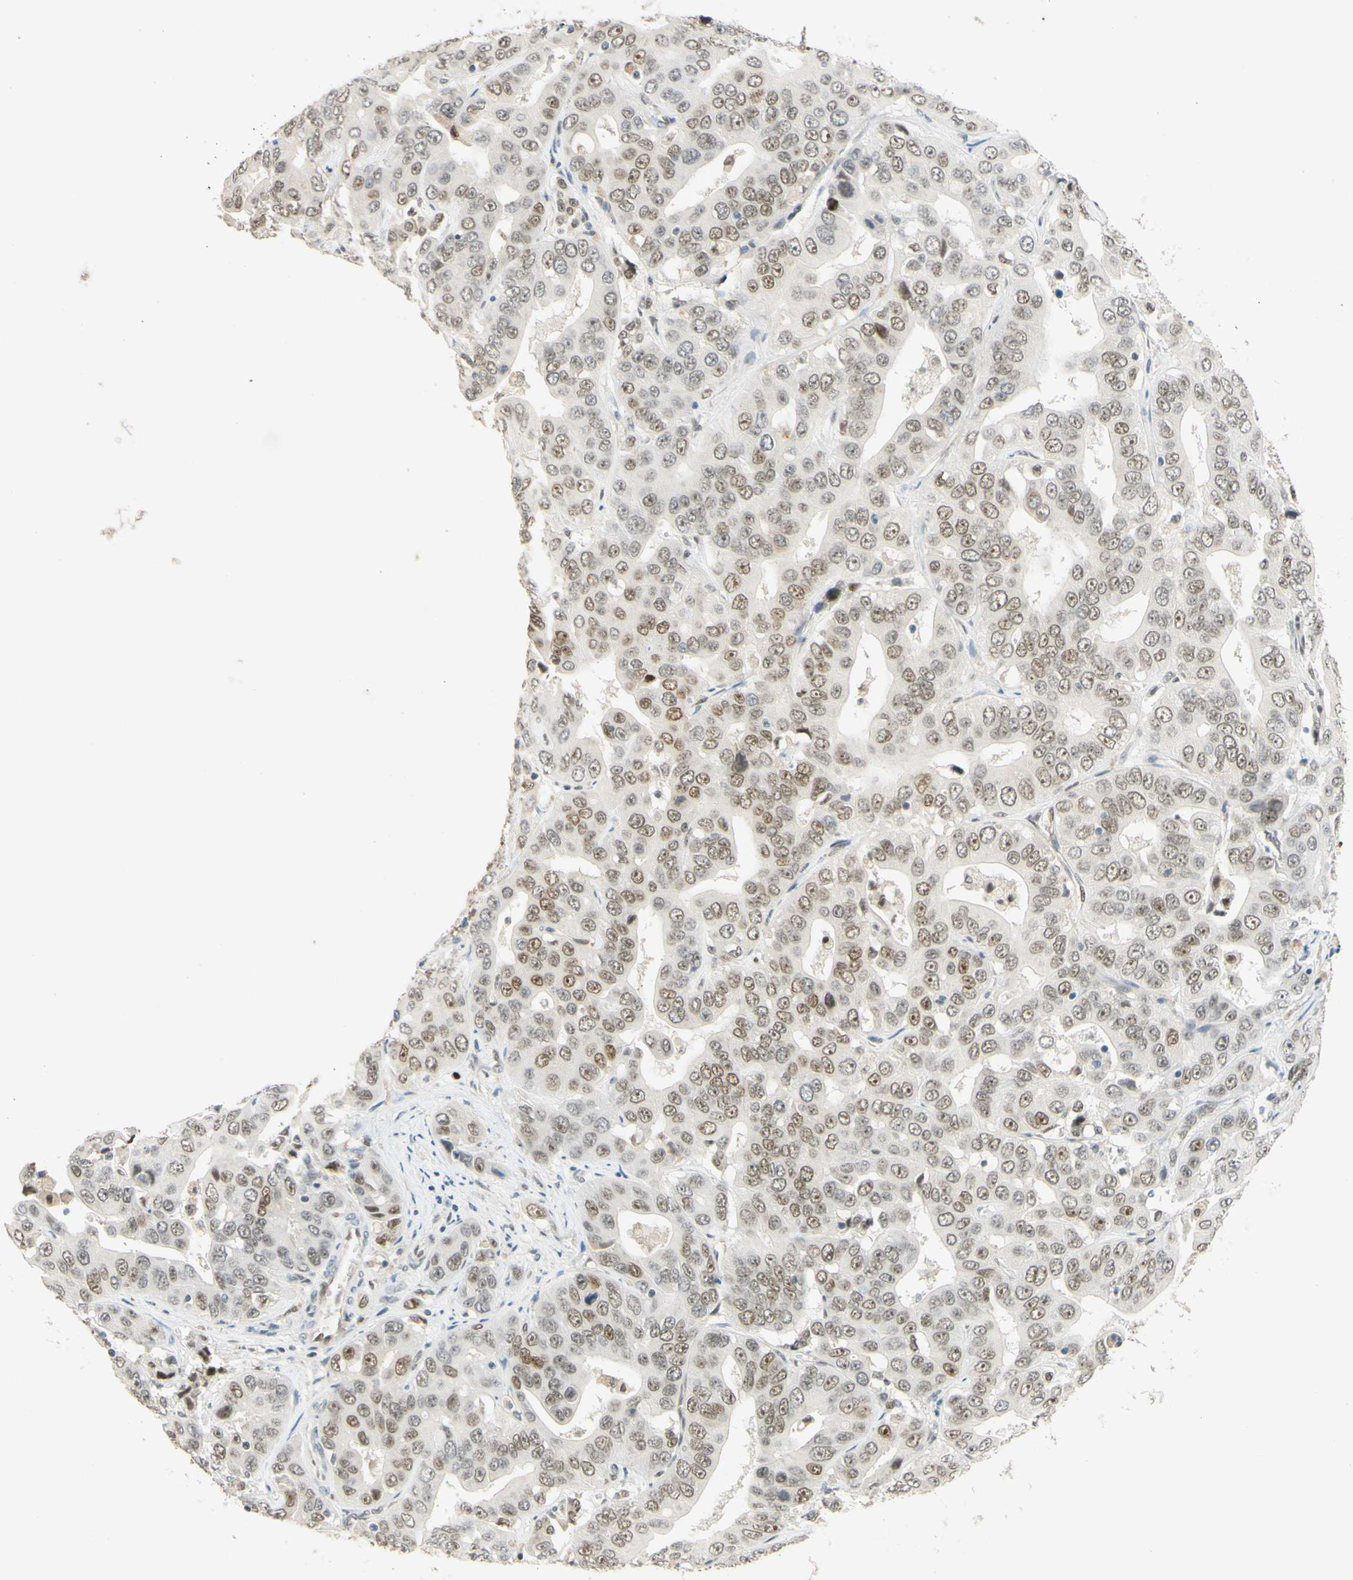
{"staining": {"intensity": "weak", "quantity": ">75%", "location": "nuclear"}, "tissue": "liver cancer", "cell_type": "Tumor cells", "image_type": "cancer", "snomed": [{"axis": "morphology", "description": "Cholangiocarcinoma"}, {"axis": "topography", "description": "Liver"}], "caption": "Protein expression analysis of liver cancer (cholangiocarcinoma) shows weak nuclear positivity in about >75% of tumor cells. The staining is performed using DAB brown chromogen to label protein expression. The nuclei are counter-stained blue using hematoxylin.", "gene": "POLB", "patient": {"sex": "female", "age": 52}}